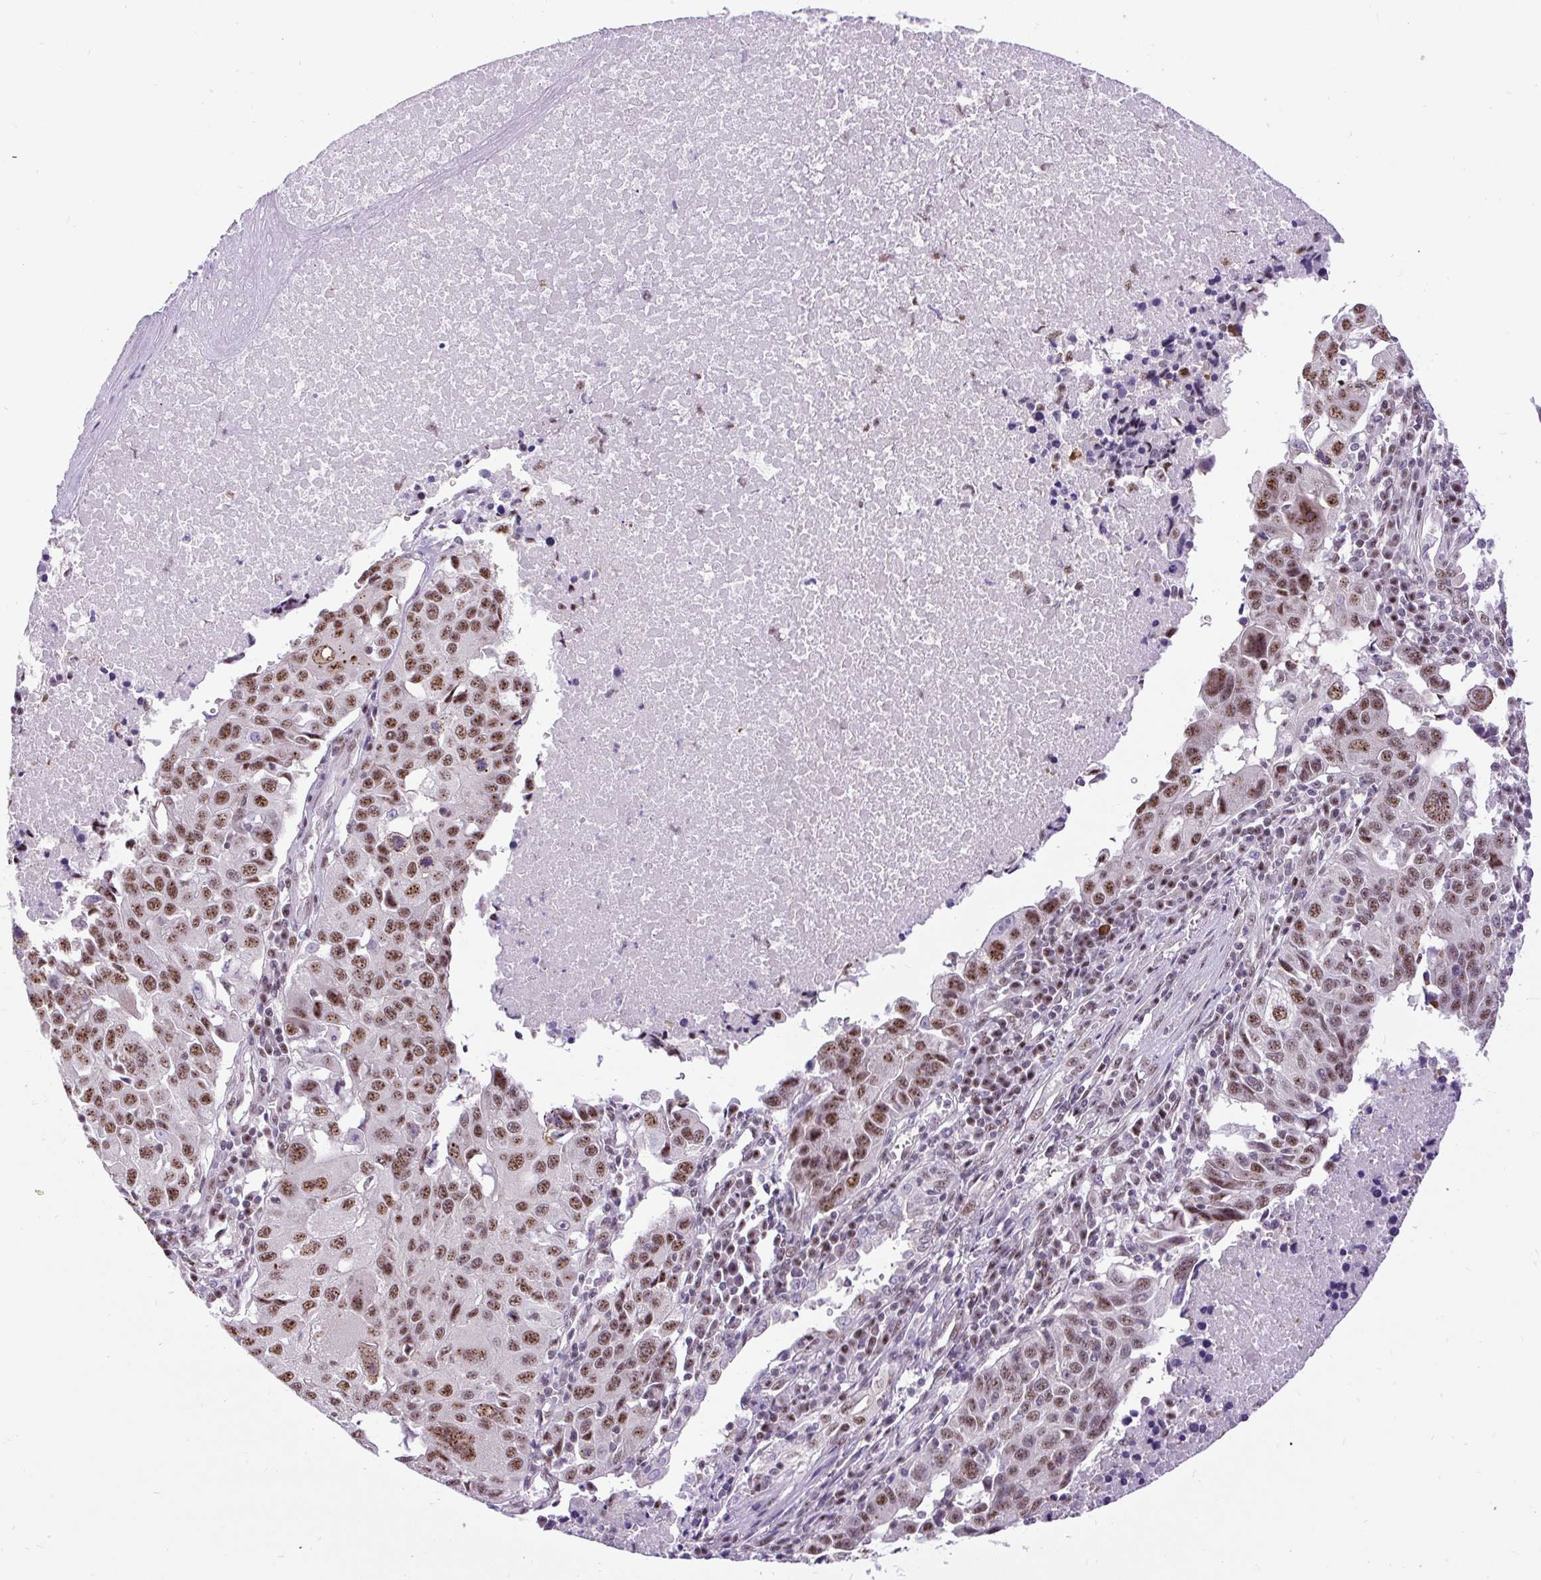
{"staining": {"intensity": "moderate", "quantity": ">75%", "location": "nuclear"}, "tissue": "lung cancer", "cell_type": "Tumor cells", "image_type": "cancer", "snomed": [{"axis": "morphology", "description": "Squamous cell carcinoma, NOS"}, {"axis": "topography", "description": "Lung"}], "caption": "About >75% of tumor cells in human lung cancer (squamous cell carcinoma) demonstrate moderate nuclear protein expression as visualized by brown immunohistochemical staining.", "gene": "SMC5", "patient": {"sex": "female", "age": 66}}